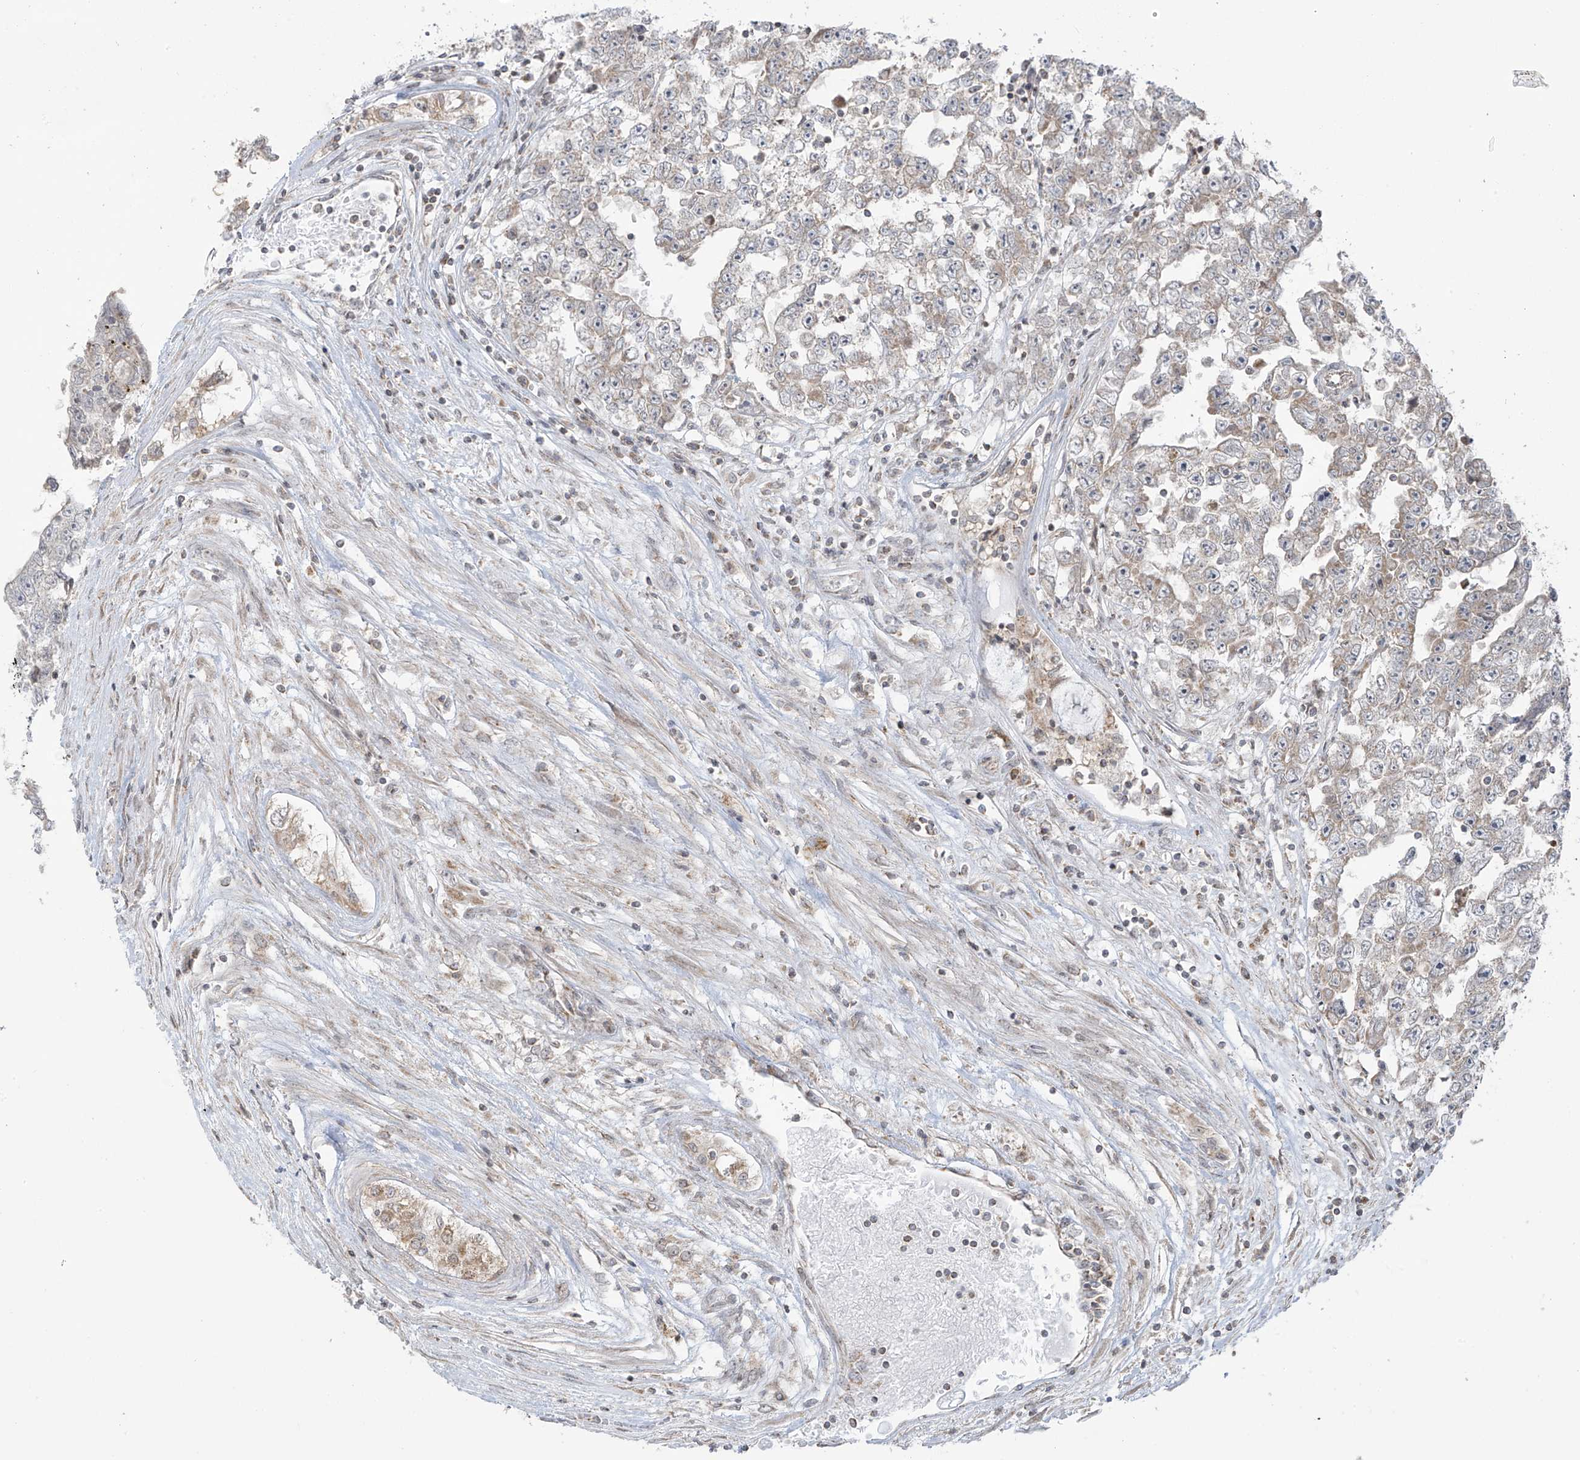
{"staining": {"intensity": "negative", "quantity": "none", "location": "none"}, "tissue": "testis cancer", "cell_type": "Tumor cells", "image_type": "cancer", "snomed": [{"axis": "morphology", "description": "Carcinoma, Embryonal, NOS"}, {"axis": "topography", "description": "Testis"}], "caption": "Immunohistochemistry (IHC) micrograph of neoplastic tissue: human testis cancer stained with DAB reveals no significant protein staining in tumor cells.", "gene": "HDDC2", "patient": {"sex": "male", "age": 25}}